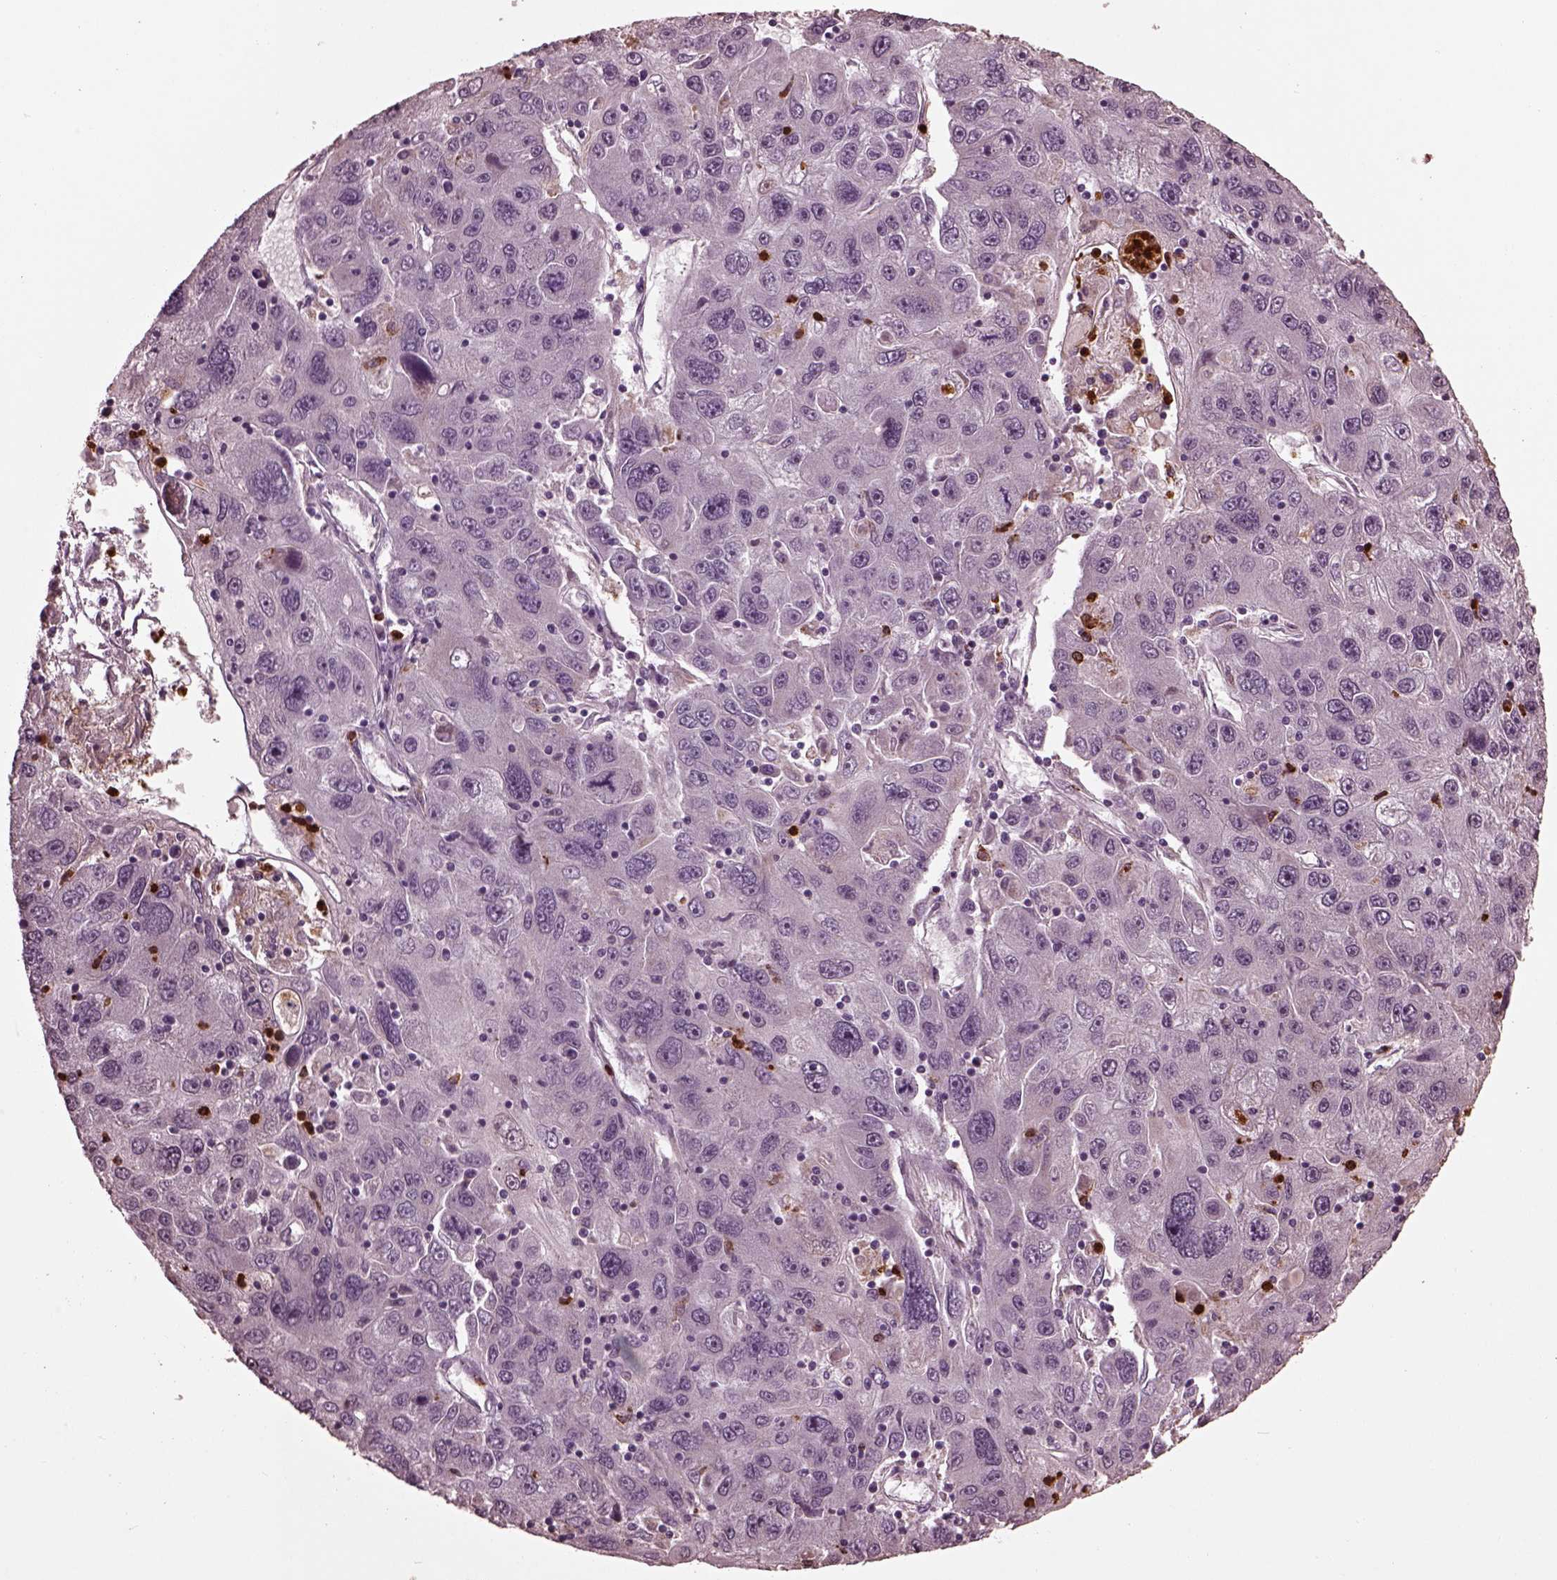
{"staining": {"intensity": "negative", "quantity": "none", "location": "none"}, "tissue": "stomach cancer", "cell_type": "Tumor cells", "image_type": "cancer", "snomed": [{"axis": "morphology", "description": "Adenocarcinoma, NOS"}, {"axis": "topography", "description": "Stomach"}], "caption": "This is a histopathology image of IHC staining of adenocarcinoma (stomach), which shows no positivity in tumor cells.", "gene": "RUFY3", "patient": {"sex": "male", "age": 56}}